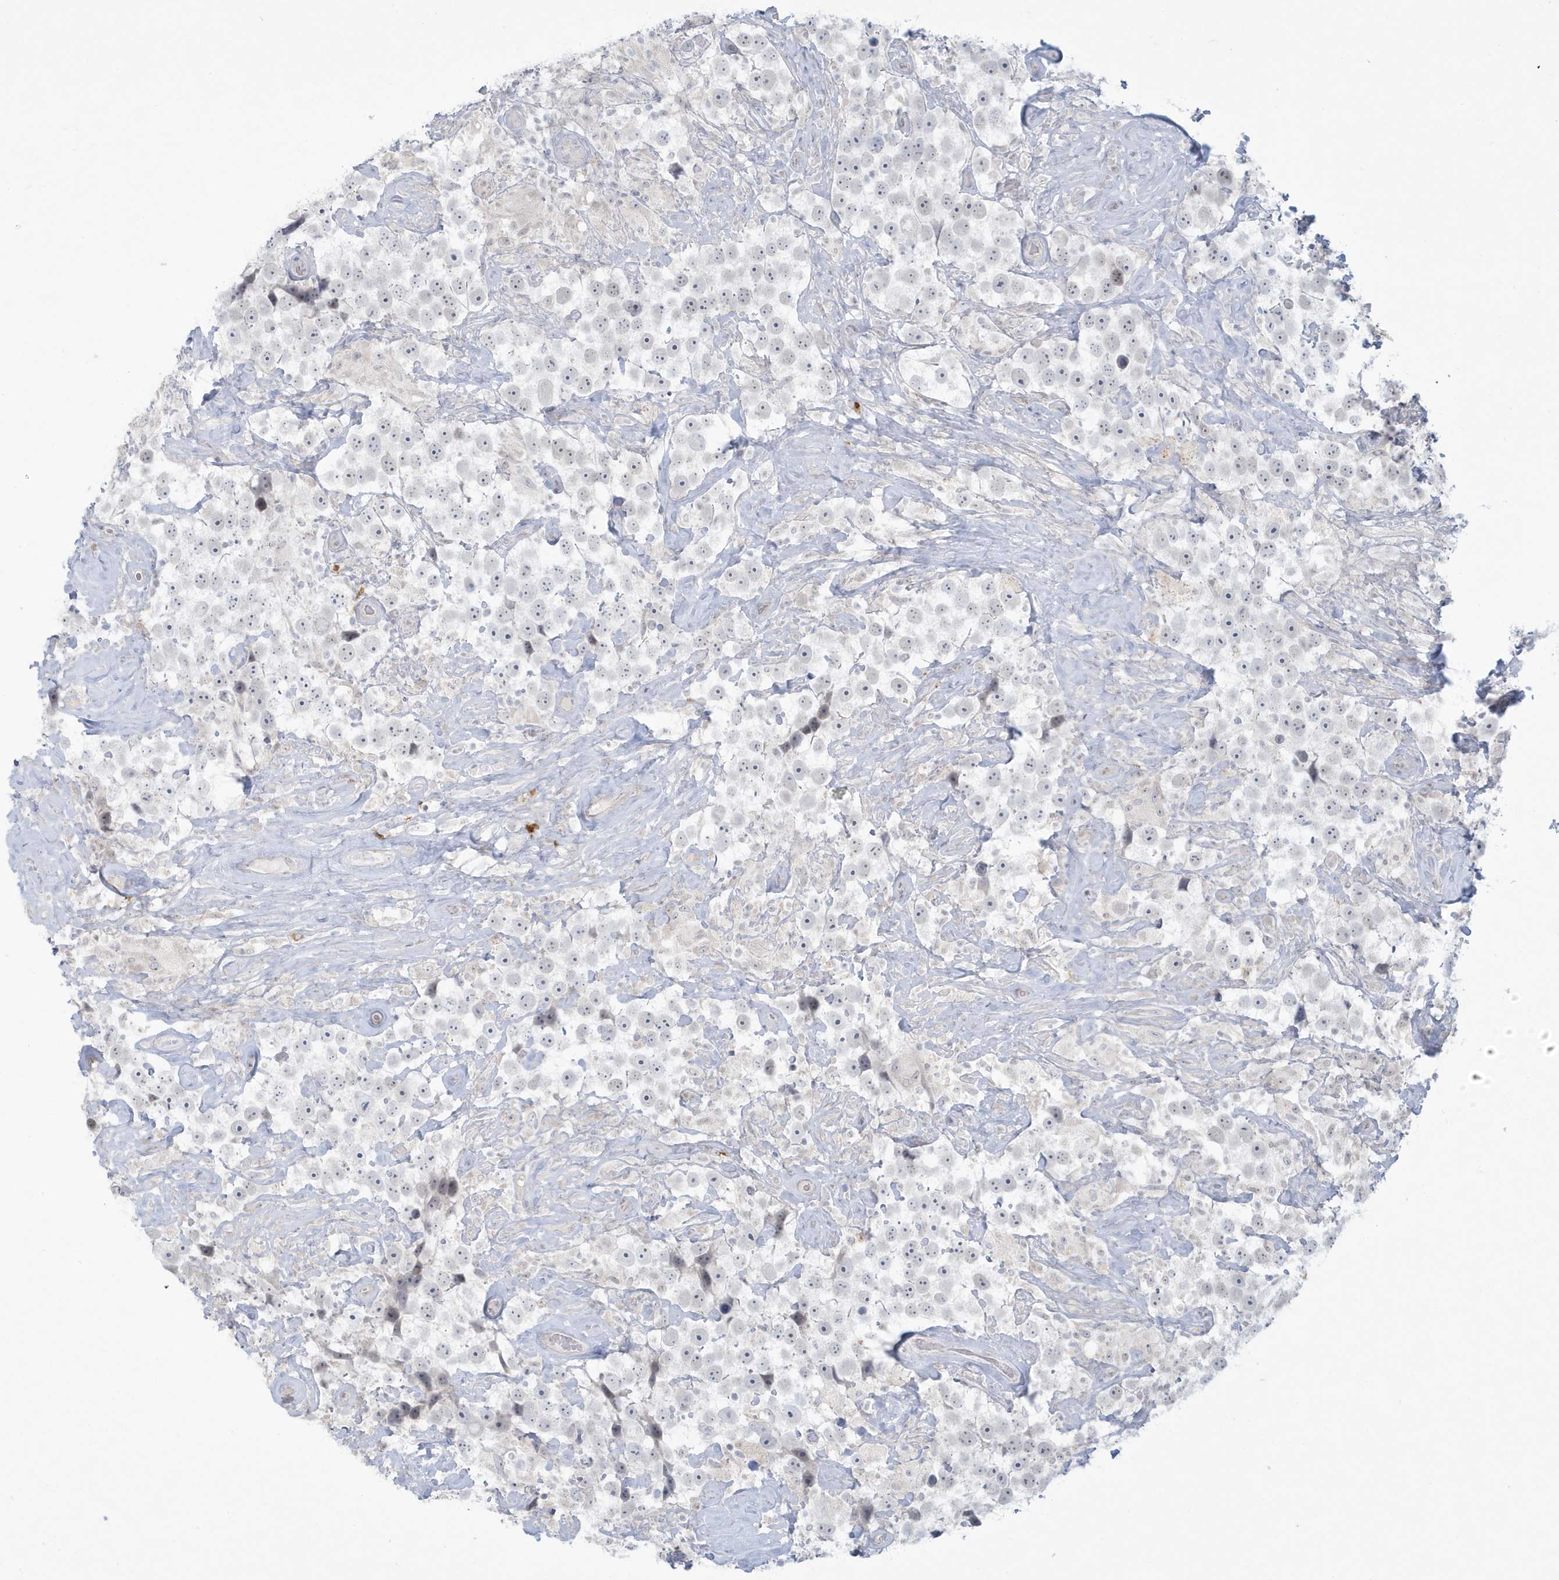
{"staining": {"intensity": "negative", "quantity": "none", "location": "none"}, "tissue": "testis cancer", "cell_type": "Tumor cells", "image_type": "cancer", "snomed": [{"axis": "morphology", "description": "Seminoma, NOS"}, {"axis": "topography", "description": "Testis"}], "caption": "Tumor cells are negative for protein expression in human testis cancer.", "gene": "HERC6", "patient": {"sex": "male", "age": 49}}